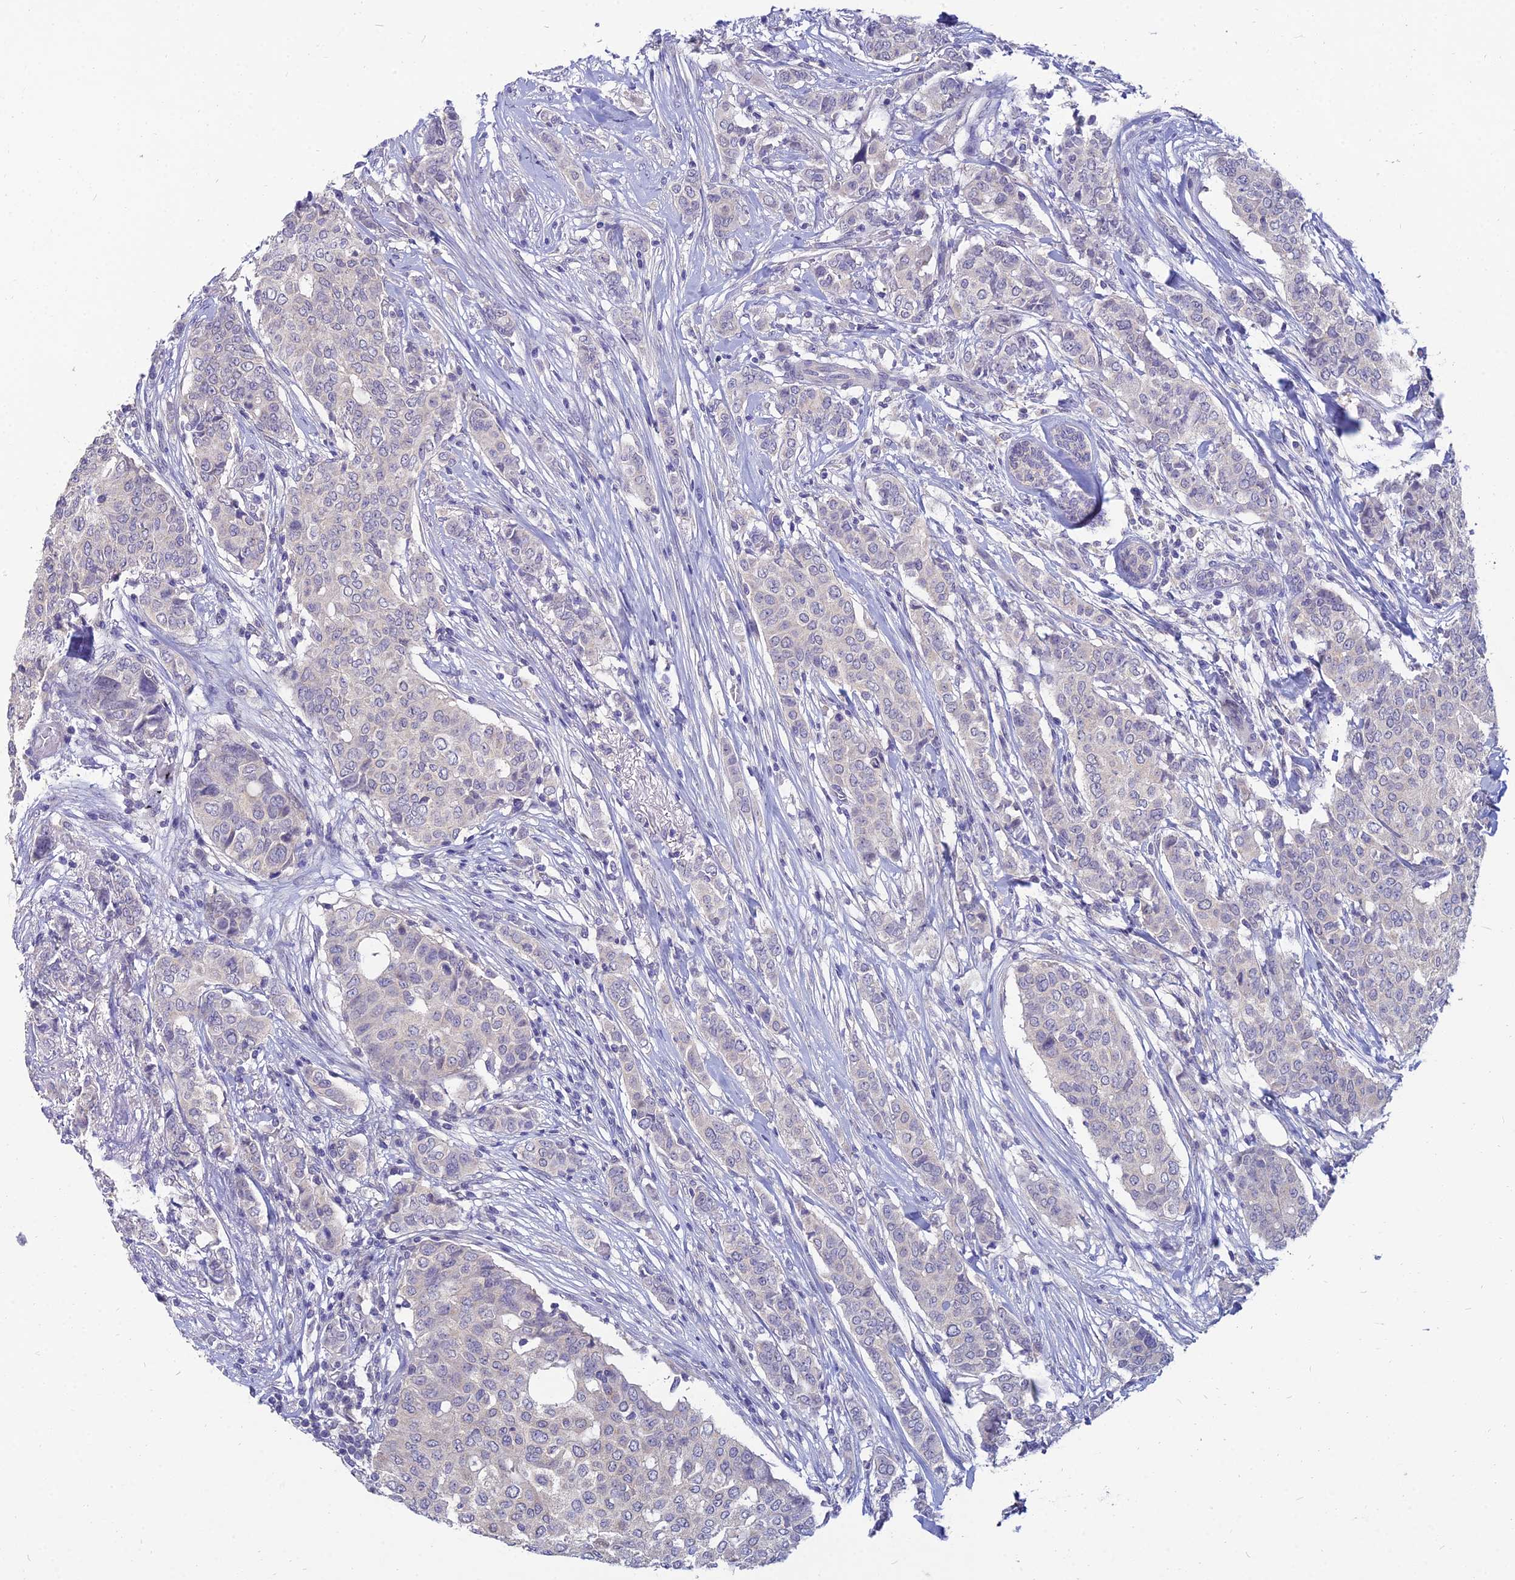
{"staining": {"intensity": "negative", "quantity": "none", "location": "none"}, "tissue": "breast cancer", "cell_type": "Tumor cells", "image_type": "cancer", "snomed": [{"axis": "morphology", "description": "Lobular carcinoma"}, {"axis": "topography", "description": "Breast"}], "caption": "Immunohistochemical staining of human breast cancer (lobular carcinoma) exhibits no significant positivity in tumor cells.", "gene": "NPY", "patient": {"sex": "female", "age": 51}}